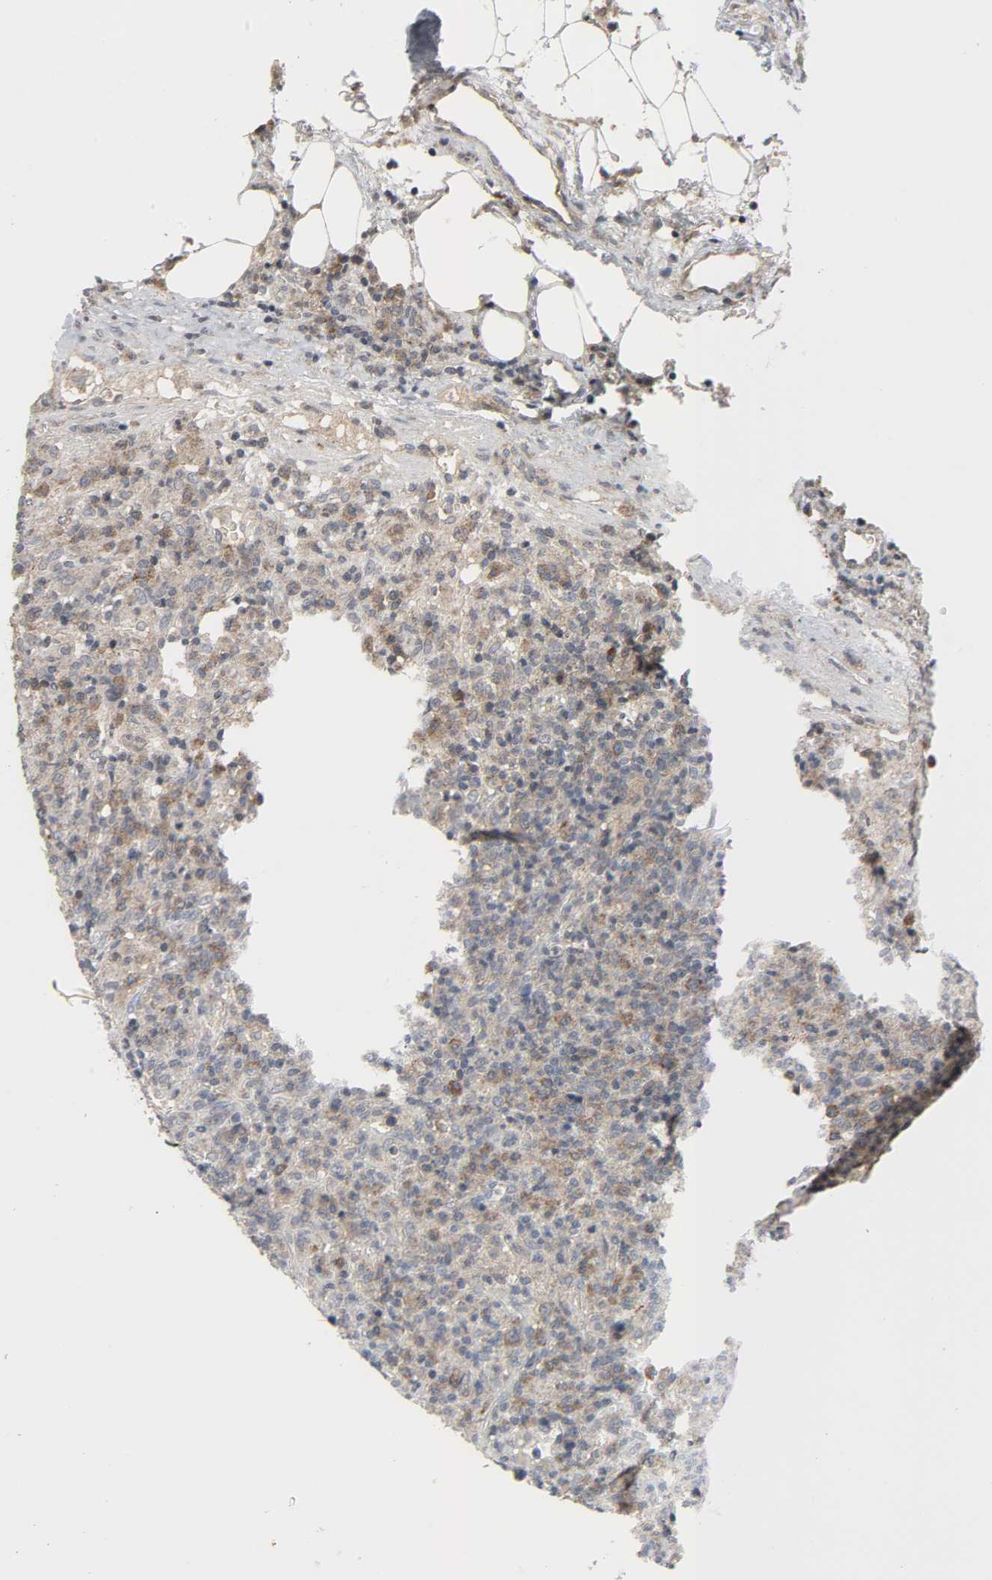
{"staining": {"intensity": "moderate", "quantity": ">75%", "location": "cytoplasmic/membranous"}, "tissue": "lymphoma", "cell_type": "Tumor cells", "image_type": "cancer", "snomed": [{"axis": "morphology", "description": "Hodgkin's disease, NOS"}, {"axis": "topography", "description": "Lymph node"}], "caption": "This image reveals immunohistochemistry staining of human Hodgkin's disease, with medium moderate cytoplasmic/membranous expression in approximately >75% of tumor cells.", "gene": "CLIP1", "patient": {"sex": "male", "age": 65}}